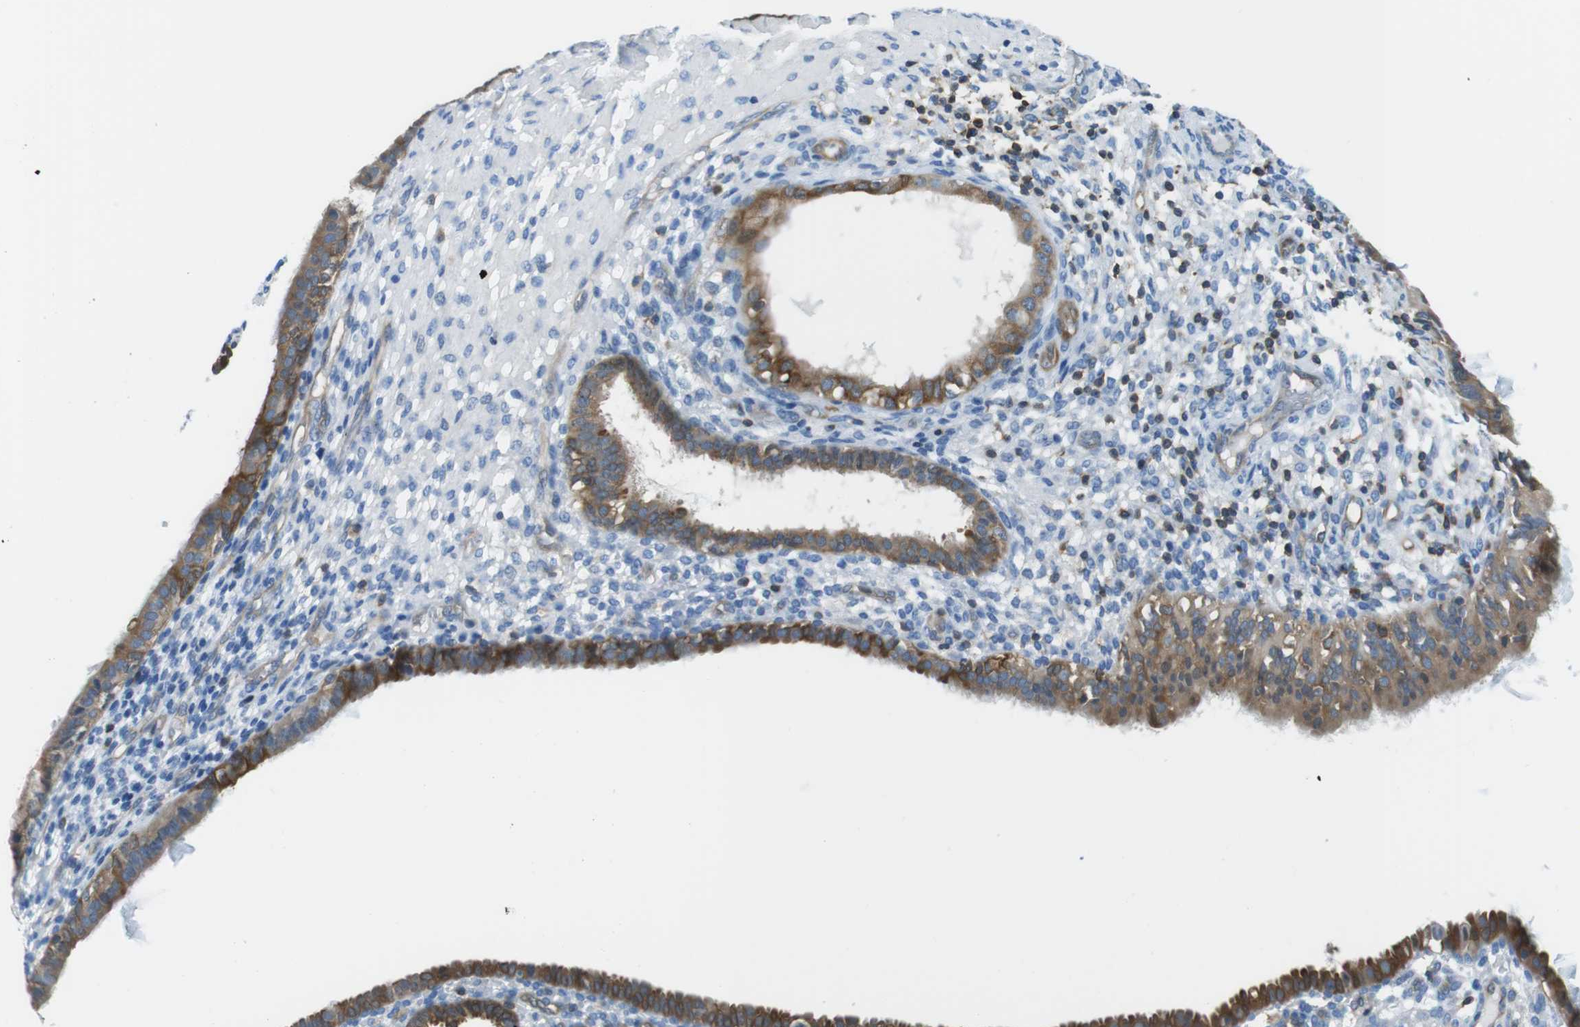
{"staining": {"intensity": "moderate", "quantity": "<25%", "location": "cytoplasmic/membranous"}, "tissue": "endometrium", "cell_type": "Cells in endometrial stroma", "image_type": "normal", "snomed": [{"axis": "morphology", "description": "Normal tissue, NOS"}, {"axis": "topography", "description": "Endometrium"}], "caption": "Immunohistochemistry (IHC) of benign human endometrium displays low levels of moderate cytoplasmic/membranous positivity in approximately <25% of cells in endometrial stroma.", "gene": "TES", "patient": {"sex": "female", "age": 61}}